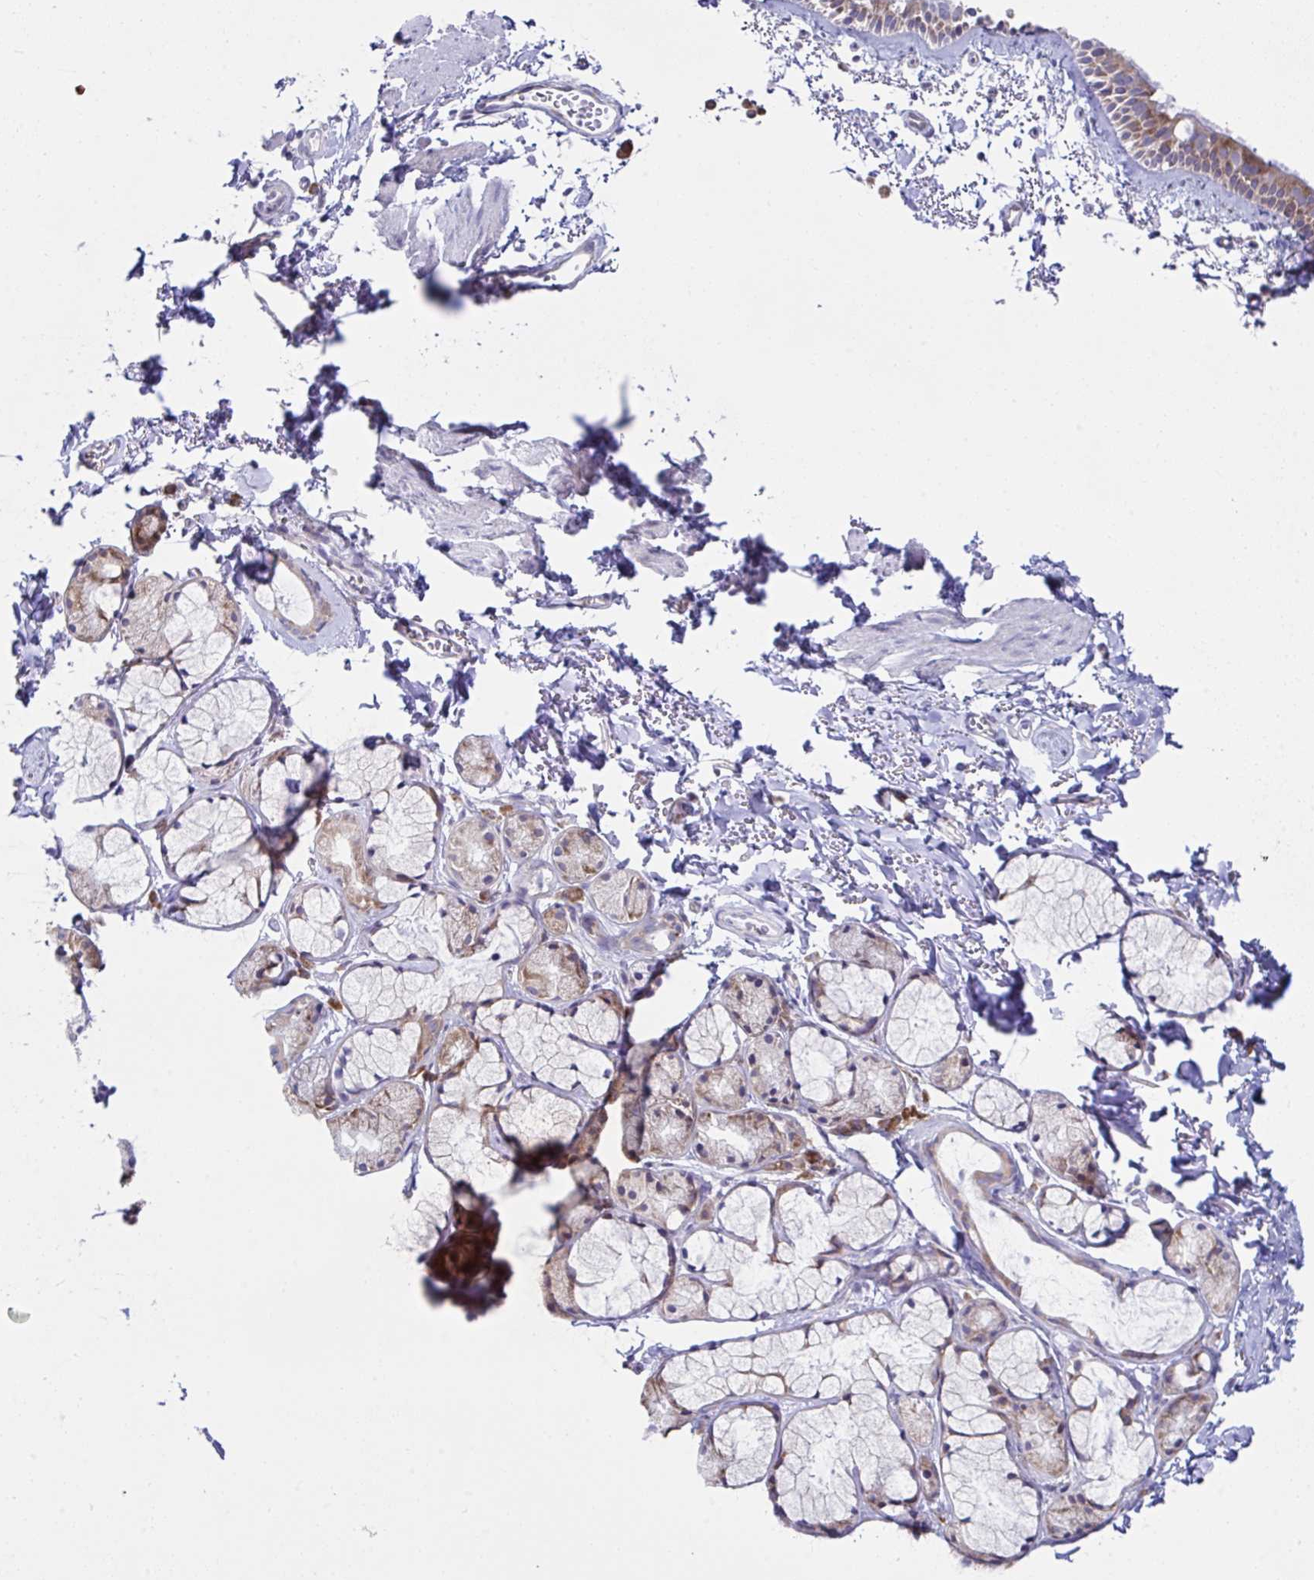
{"staining": {"intensity": "strong", "quantity": "25%-75%", "location": "cytoplasmic/membranous"}, "tissue": "bronchus", "cell_type": "Respiratory epithelial cells", "image_type": "normal", "snomed": [{"axis": "morphology", "description": "Normal tissue, NOS"}, {"axis": "topography", "description": "Cartilage tissue"}, {"axis": "topography", "description": "Bronchus"}, {"axis": "topography", "description": "Peripheral nerve tissue"}], "caption": "IHC micrograph of normal bronchus stained for a protein (brown), which exhibits high levels of strong cytoplasmic/membranous positivity in about 25%-75% of respiratory epithelial cells.", "gene": "FAU", "patient": {"sex": "female", "age": 59}}